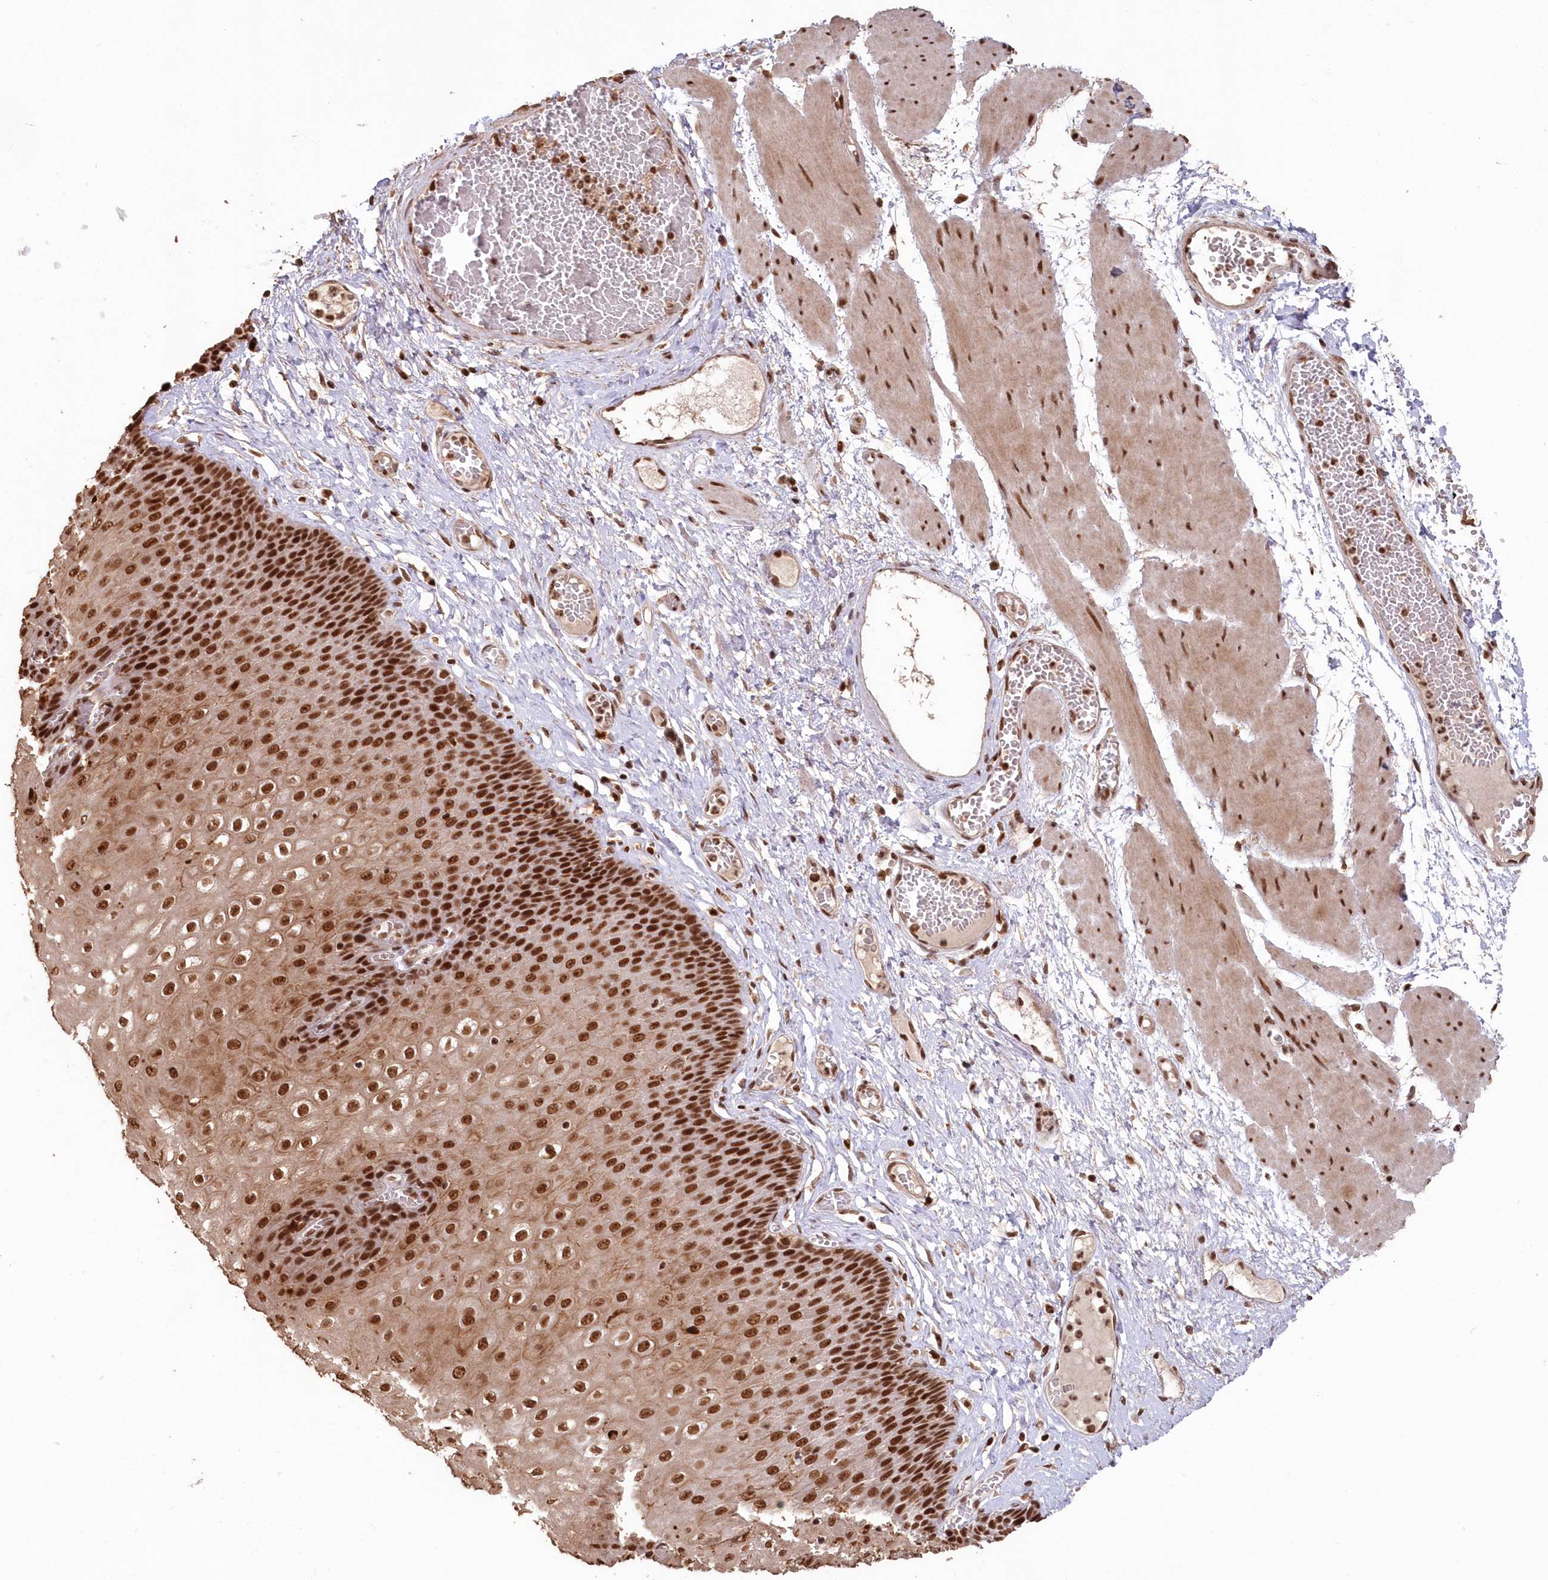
{"staining": {"intensity": "strong", "quantity": ">75%", "location": "cytoplasmic/membranous,nuclear"}, "tissue": "esophagus", "cell_type": "Squamous epithelial cells", "image_type": "normal", "snomed": [{"axis": "morphology", "description": "Normal tissue, NOS"}, {"axis": "topography", "description": "Esophagus"}], "caption": "A high-resolution micrograph shows IHC staining of unremarkable esophagus, which demonstrates strong cytoplasmic/membranous,nuclear staining in about >75% of squamous epithelial cells. (IHC, brightfield microscopy, high magnification).", "gene": "PDS5A", "patient": {"sex": "male", "age": 60}}